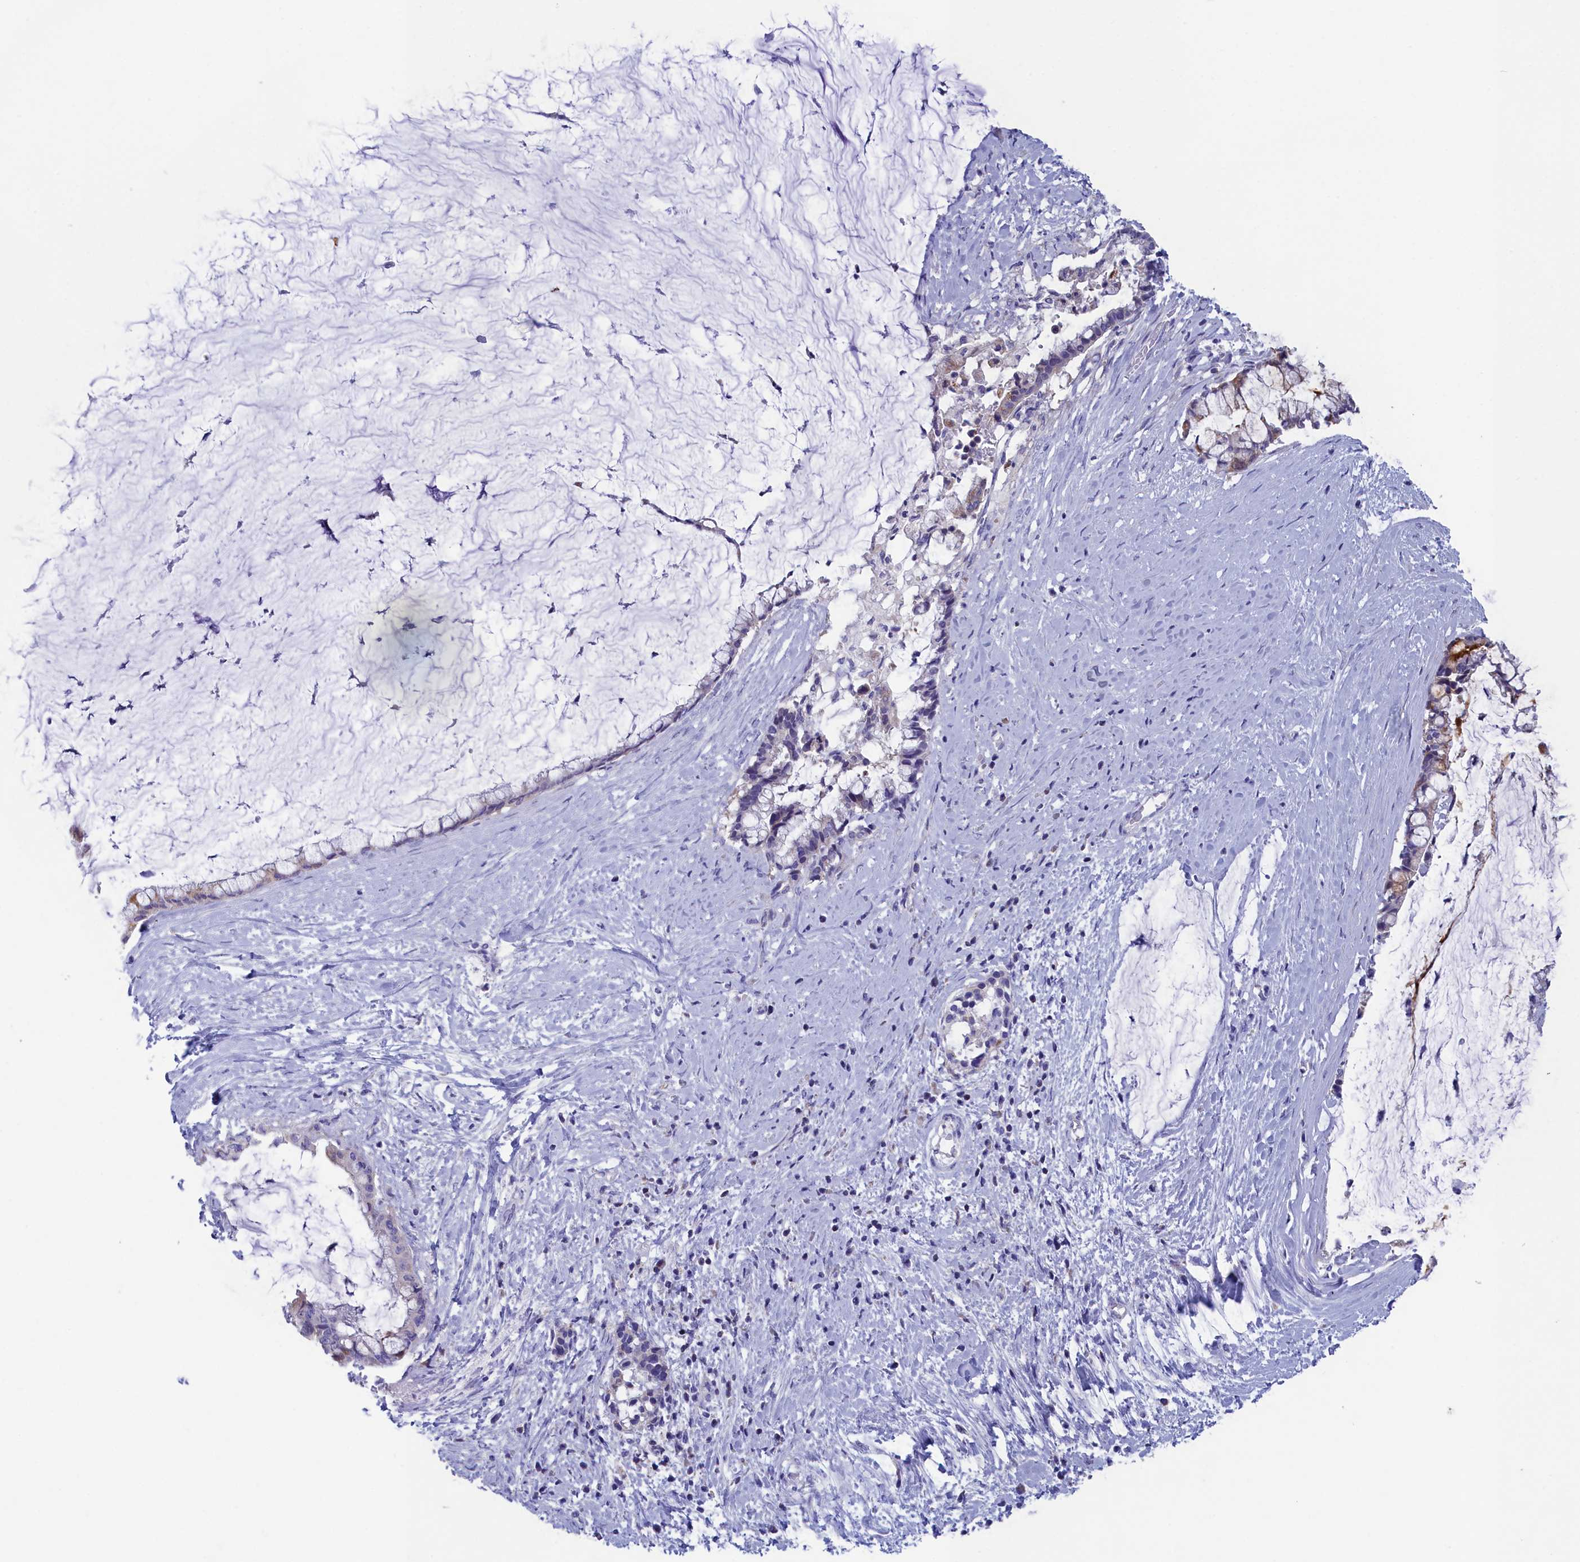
{"staining": {"intensity": "negative", "quantity": "none", "location": "none"}, "tissue": "pancreatic cancer", "cell_type": "Tumor cells", "image_type": "cancer", "snomed": [{"axis": "morphology", "description": "Adenocarcinoma, NOS"}, {"axis": "topography", "description": "Pancreas"}], "caption": "Tumor cells are negative for brown protein staining in pancreatic cancer (adenocarcinoma).", "gene": "PRDM12", "patient": {"sex": "male", "age": 41}}